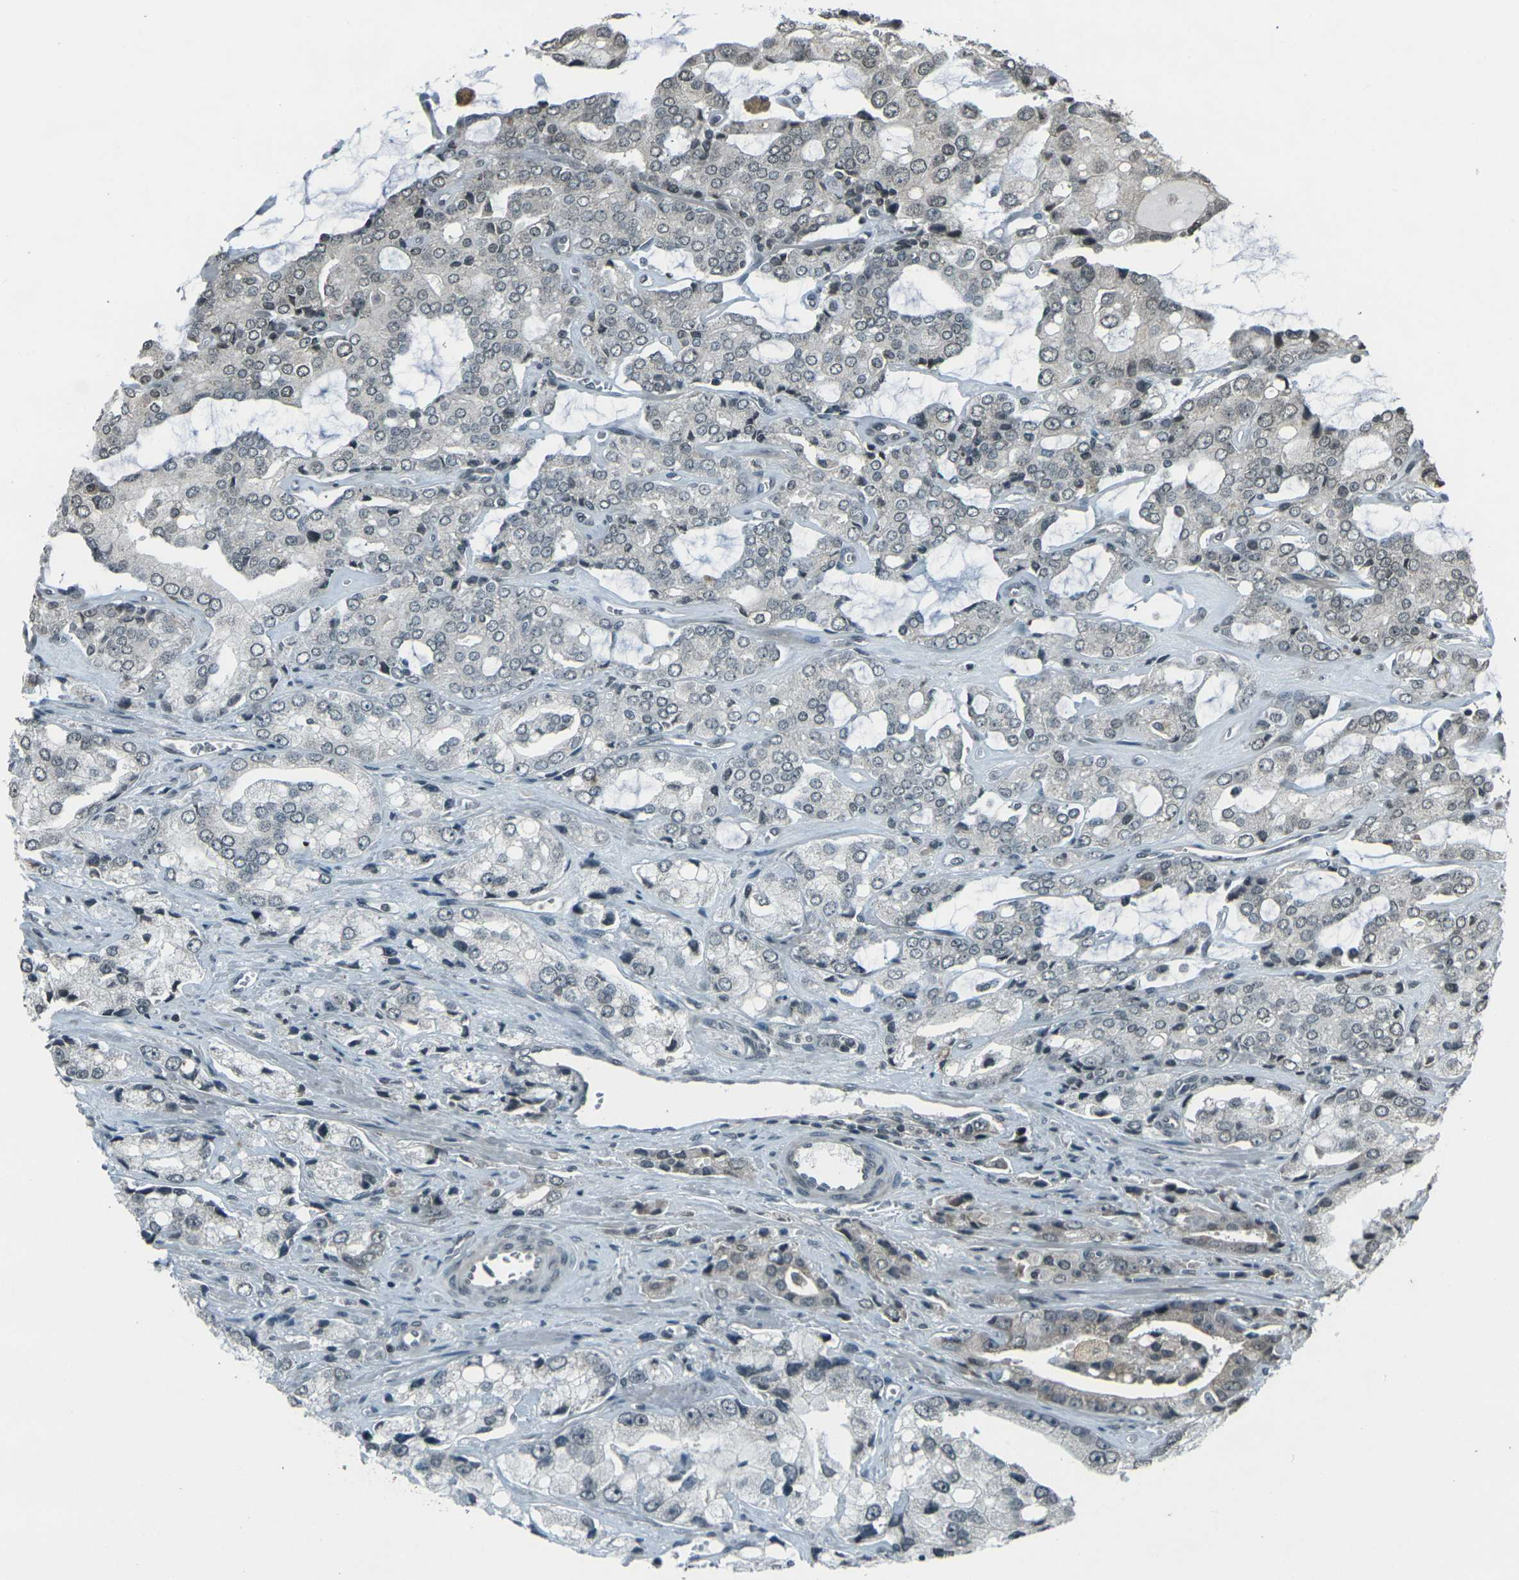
{"staining": {"intensity": "weak", "quantity": "<25%", "location": "nuclear"}, "tissue": "prostate cancer", "cell_type": "Tumor cells", "image_type": "cancer", "snomed": [{"axis": "morphology", "description": "Adenocarcinoma, High grade"}, {"axis": "topography", "description": "Prostate"}], "caption": "There is no significant expression in tumor cells of prostate high-grade adenocarcinoma.", "gene": "PRPF8", "patient": {"sex": "male", "age": 67}}